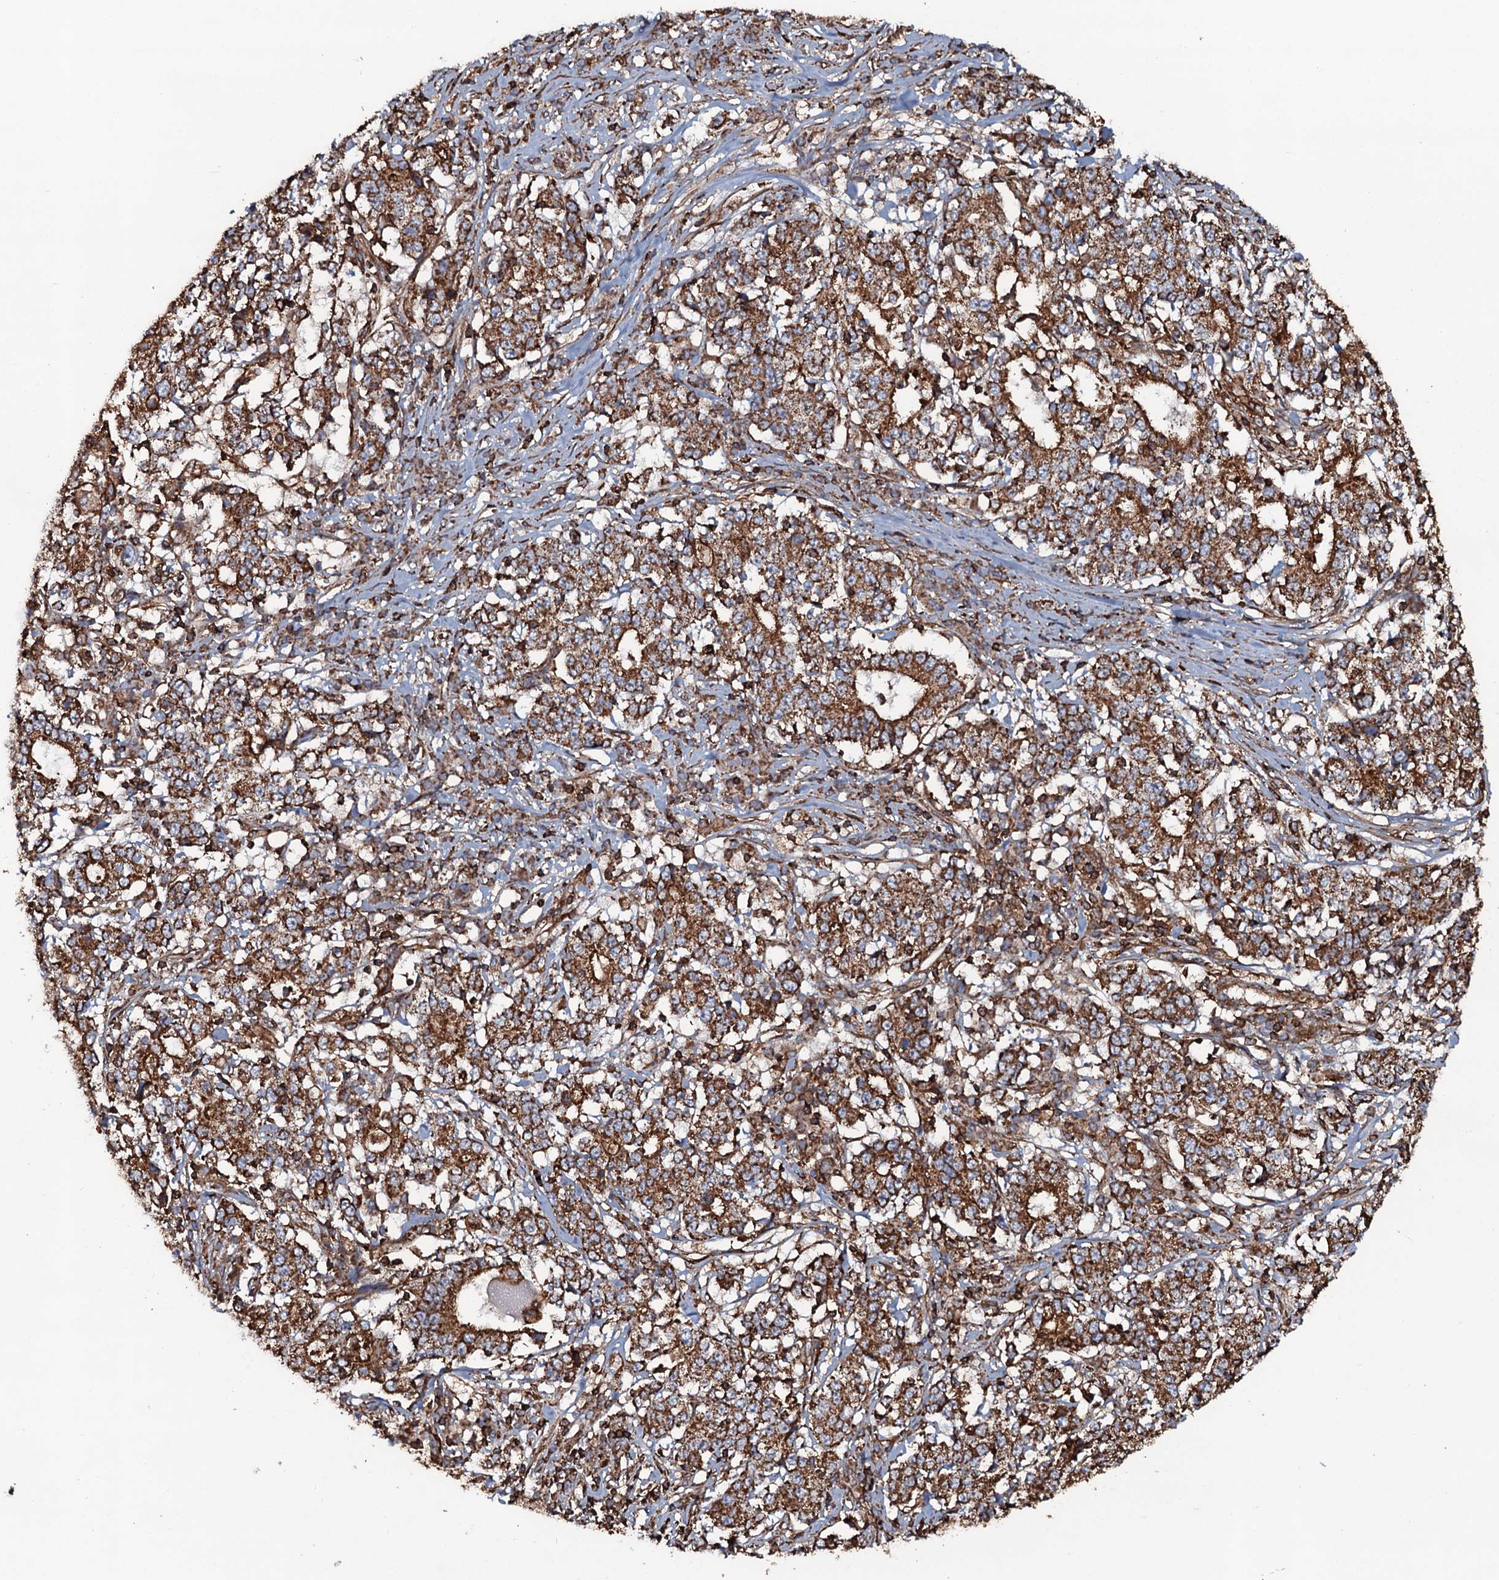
{"staining": {"intensity": "strong", "quantity": ">75%", "location": "cytoplasmic/membranous"}, "tissue": "stomach cancer", "cell_type": "Tumor cells", "image_type": "cancer", "snomed": [{"axis": "morphology", "description": "Adenocarcinoma, NOS"}, {"axis": "topography", "description": "Stomach"}], "caption": "Human stomach cancer stained for a protein (brown) exhibits strong cytoplasmic/membranous positive positivity in about >75% of tumor cells.", "gene": "VWA8", "patient": {"sex": "male", "age": 59}}